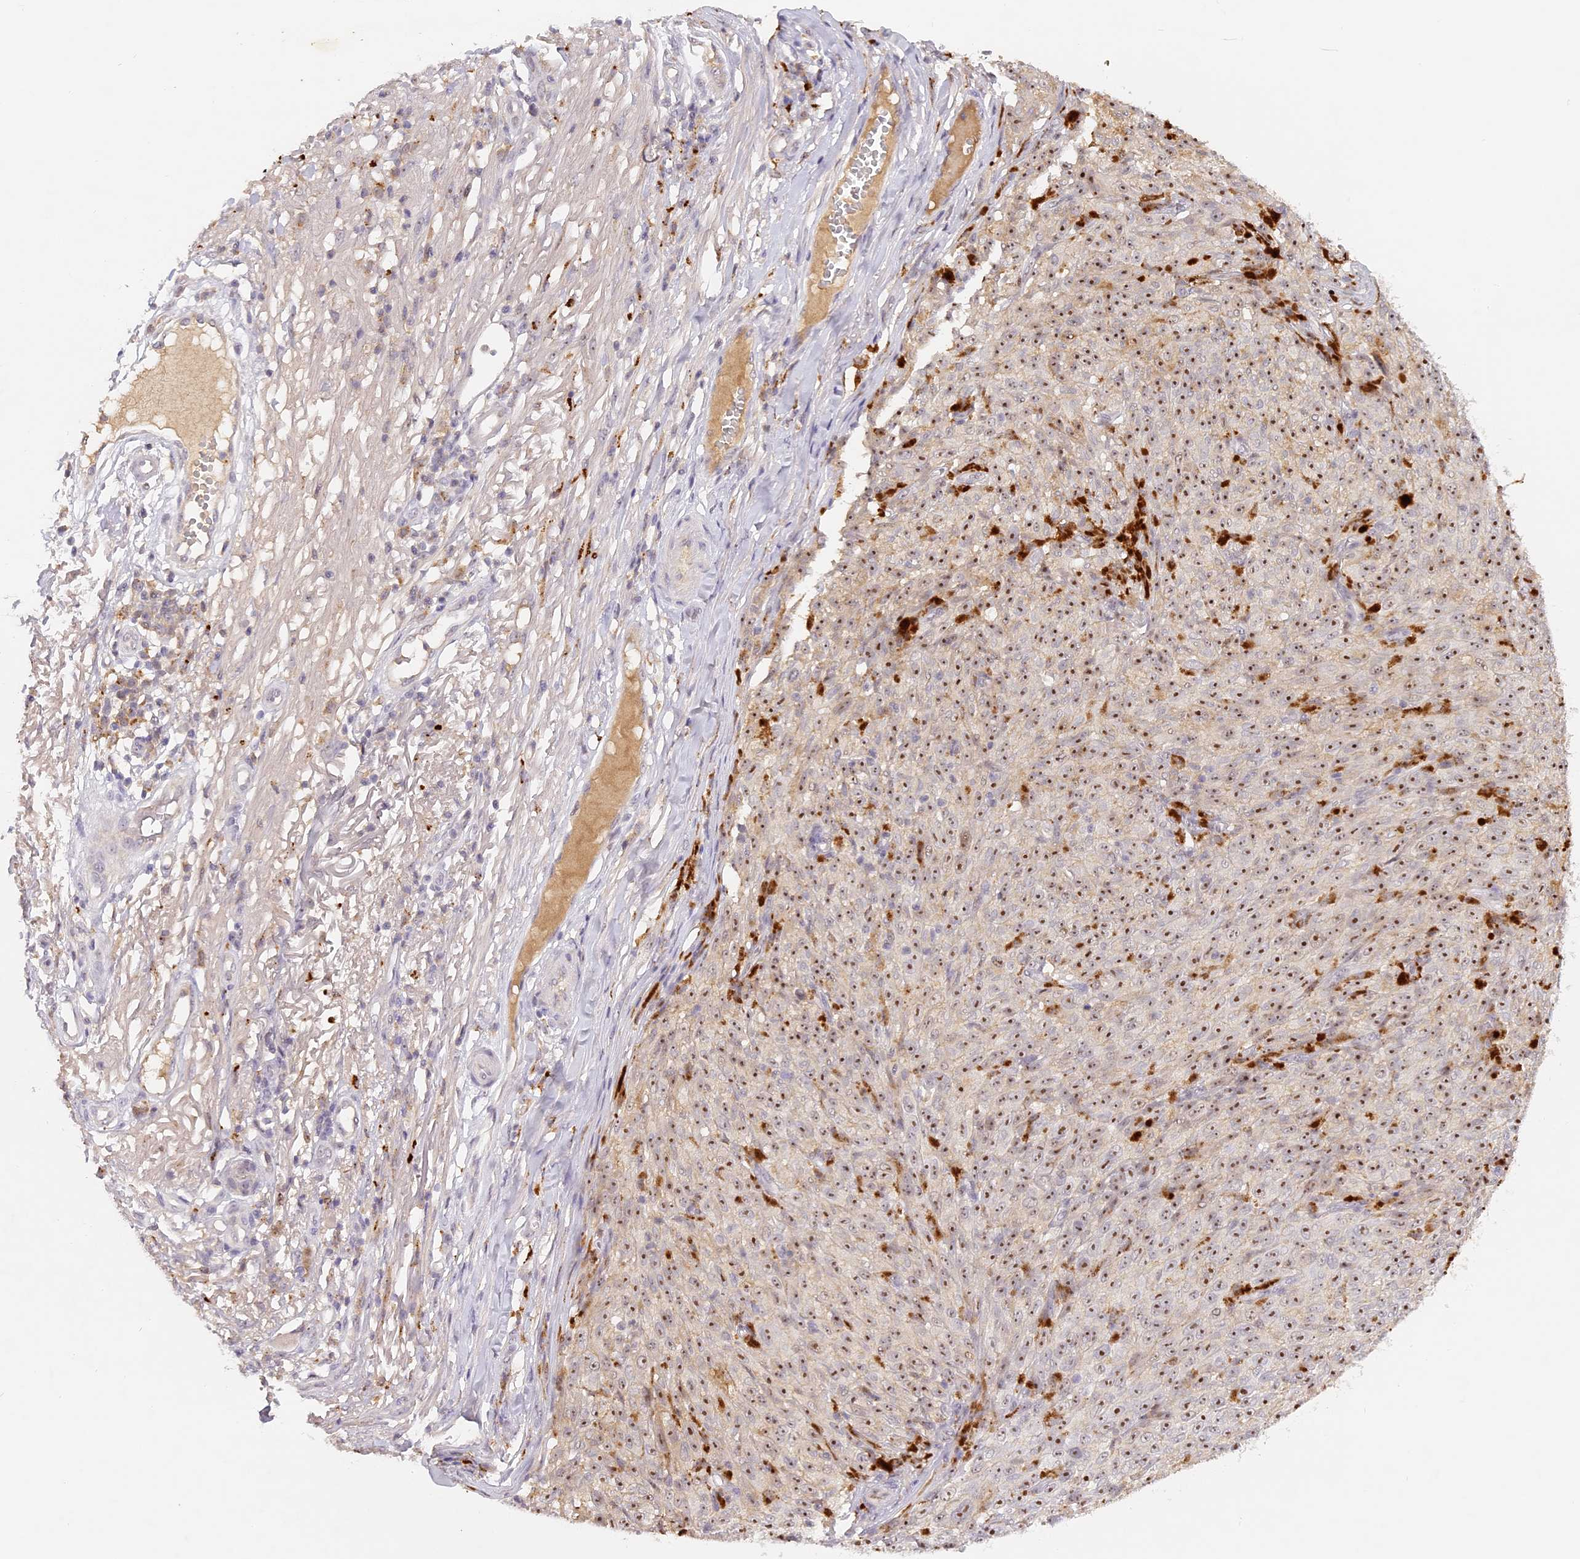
{"staining": {"intensity": "moderate", "quantity": ">75%", "location": "nuclear"}, "tissue": "melanoma", "cell_type": "Tumor cells", "image_type": "cancer", "snomed": [{"axis": "morphology", "description": "Malignant melanoma, NOS"}, {"axis": "topography", "description": "Skin"}], "caption": "High-magnification brightfield microscopy of malignant melanoma stained with DAB (3,3'-diaminobenzidine) (brown) and counterstained with hematoxylin (blue). tumor cells exhibit moderate nuclear expression is appreciated in about>75% of cells. The staining is performed using DAB (3,3'-diaminobenzidine) brown chromogen to label protein expression. The nuclei are counter-stained blue using hematoxylin.", "gene": "ELL3", "patient": {"sex": "female", "age": 82}}